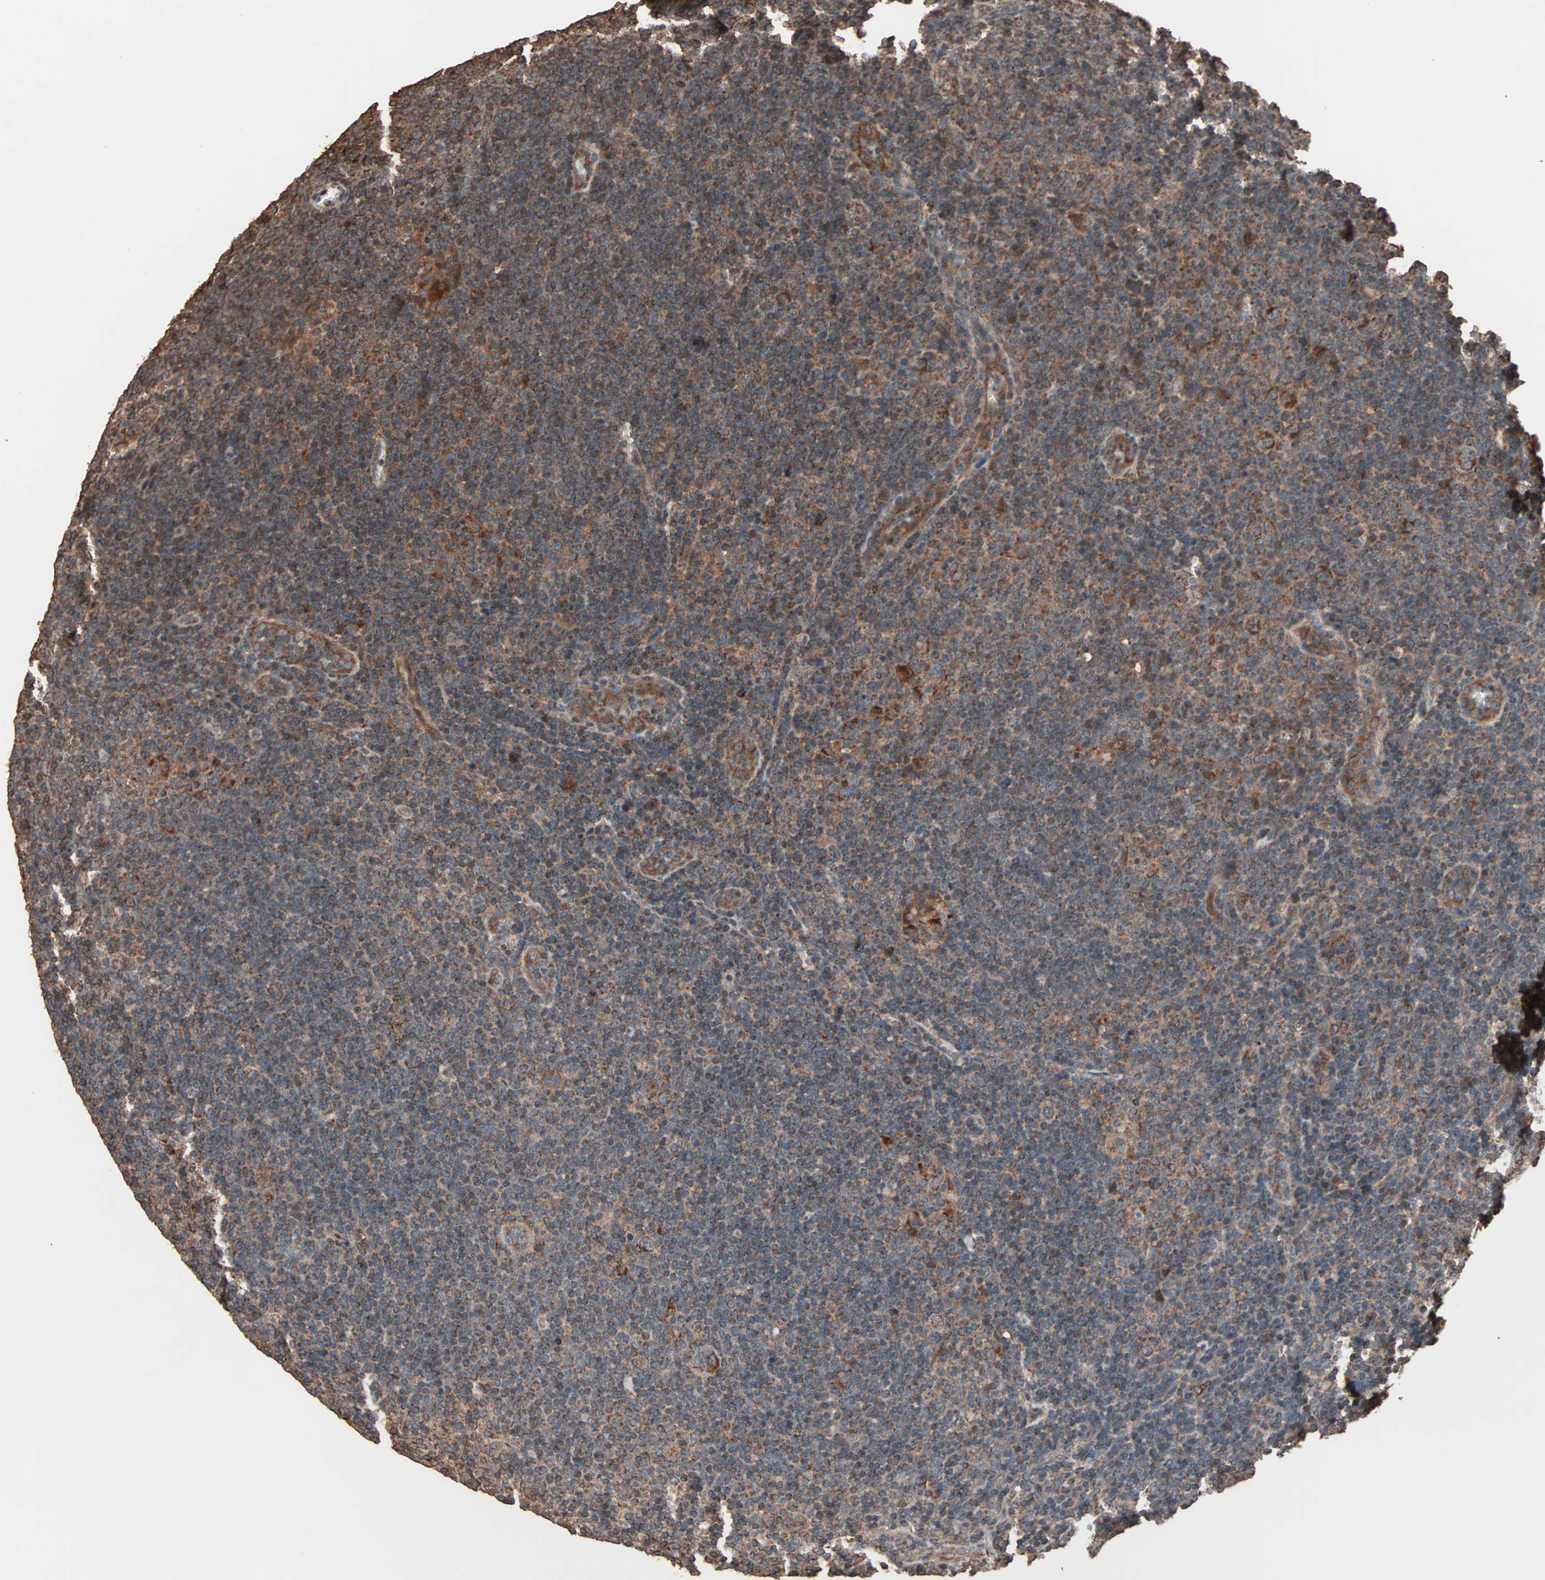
{"staining": {"intensity": "strong", "quantity": ">75%", "location": "cytoplasmic/membranous"}, "tissue": "lymphoma", "cell_type": "Tumor cells", "image_type": "cancer", "snomed": [{"axis": "morphology", "description": "Hodgkin's disease, NOS"}, {"axis": "topography", "description": "Lymph node"}], "caption": "Human Hodgkin's disease stained for a protein (brown) displays strong cytoplasmic/membranous positive expression in about >75% of tumor cells.", "gene": "MRPL2", "patient": {"sex": "female", "age": 57}}